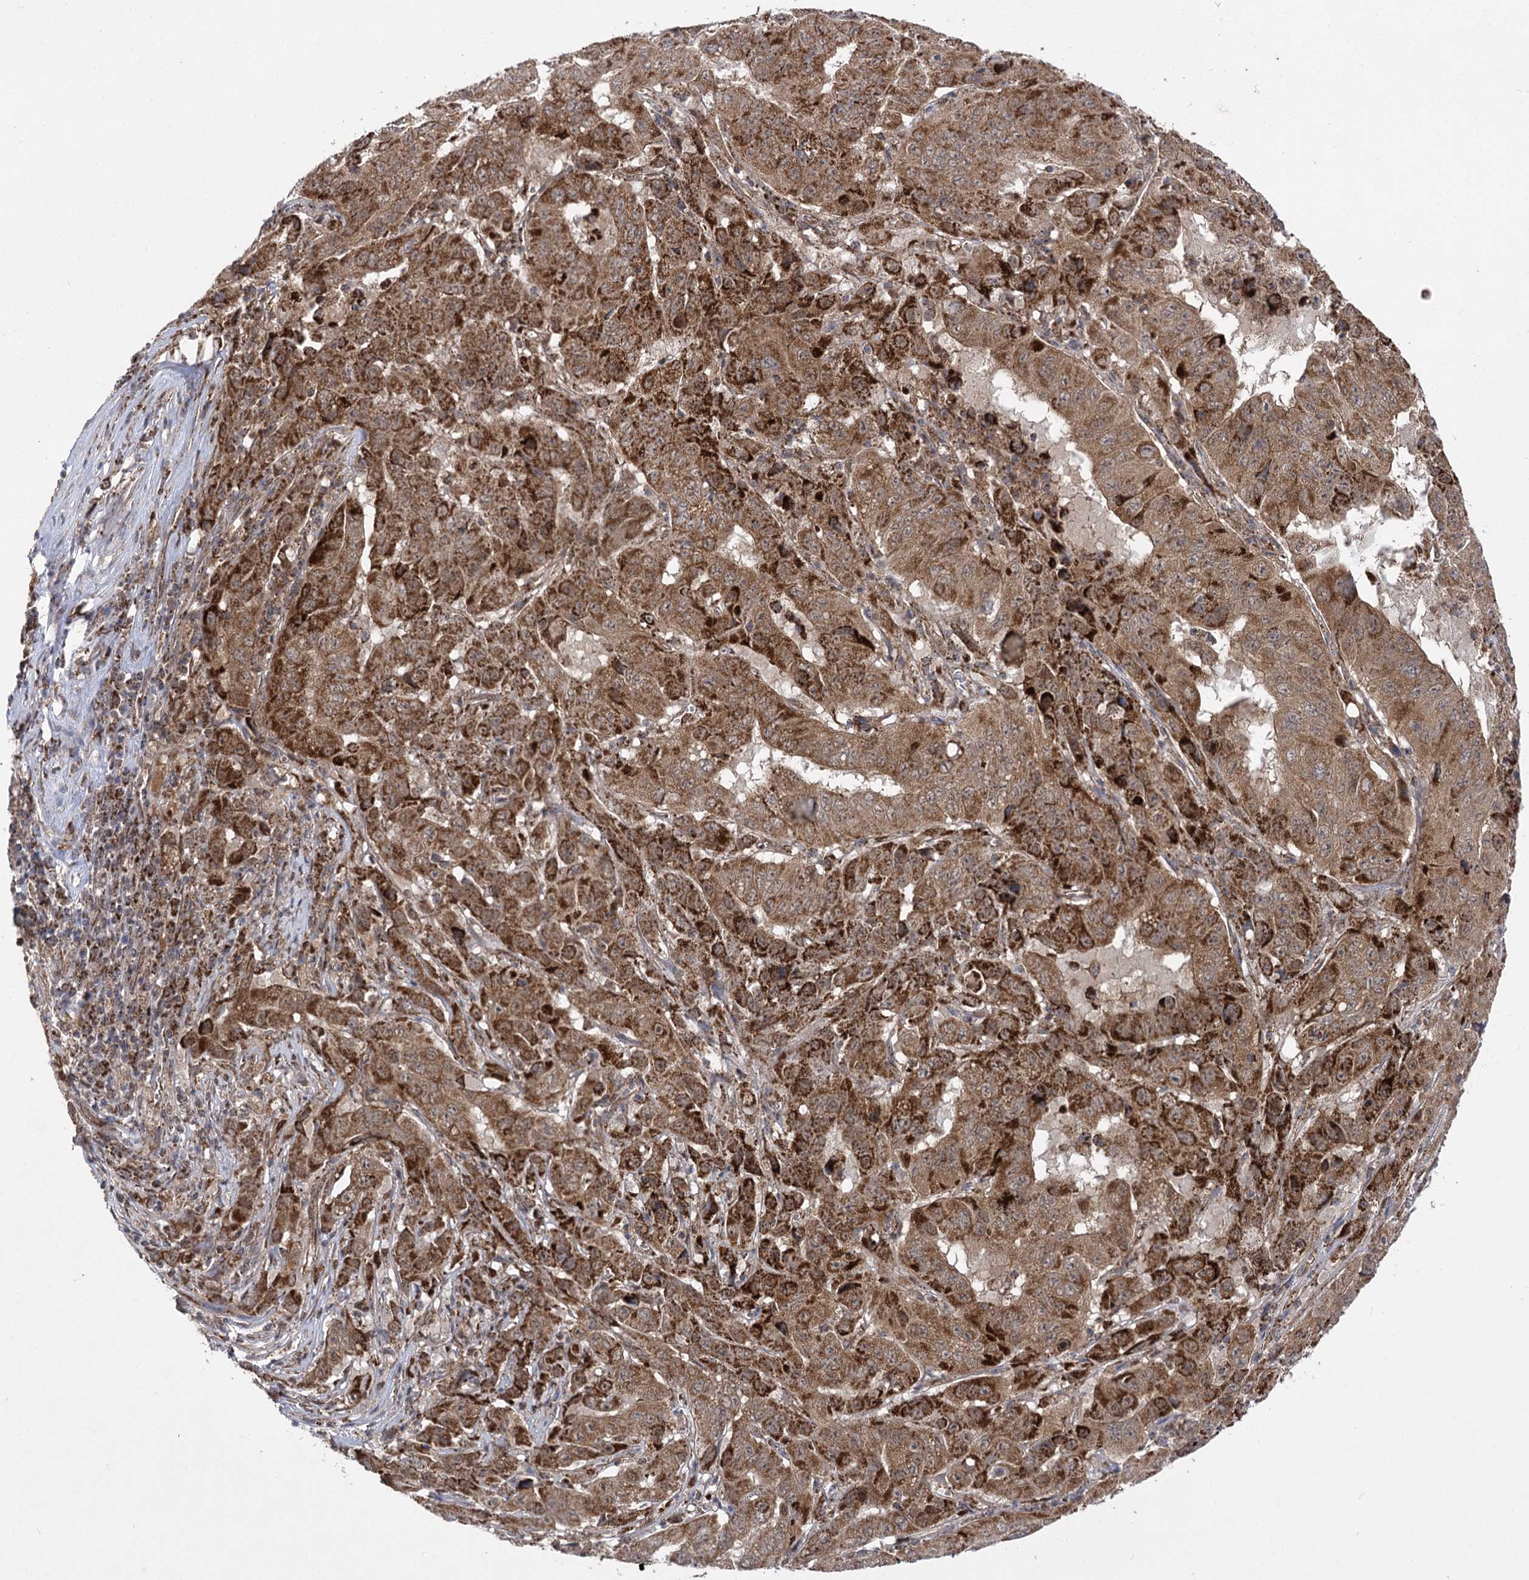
{"staining": {"intensity": "moderate", "quantity": ">75%", "location": "cytoplasmic/membranous"}, "tissue": "pancreatic cancer", "cell_type": "Tumor cells", "image_type": "cancer", "snomed": [{"axis": "morphology", "description": "Adenocarcinoma, NOS"}, {"axis": "topography", "description": "Pancreas"}], "caption": "IHC histopathology image of neoplastic tissue: pancreatic cancer stained using immunohistochemistry shows medium levels of moderate protein expression localized specifically in the cytoplasmic/membranous of tumor cells, appearing as a cytoplasmic/membranous brown color.", "gene": "SLC4A1AP", "patient": {"sex": "male", "age": 63}}